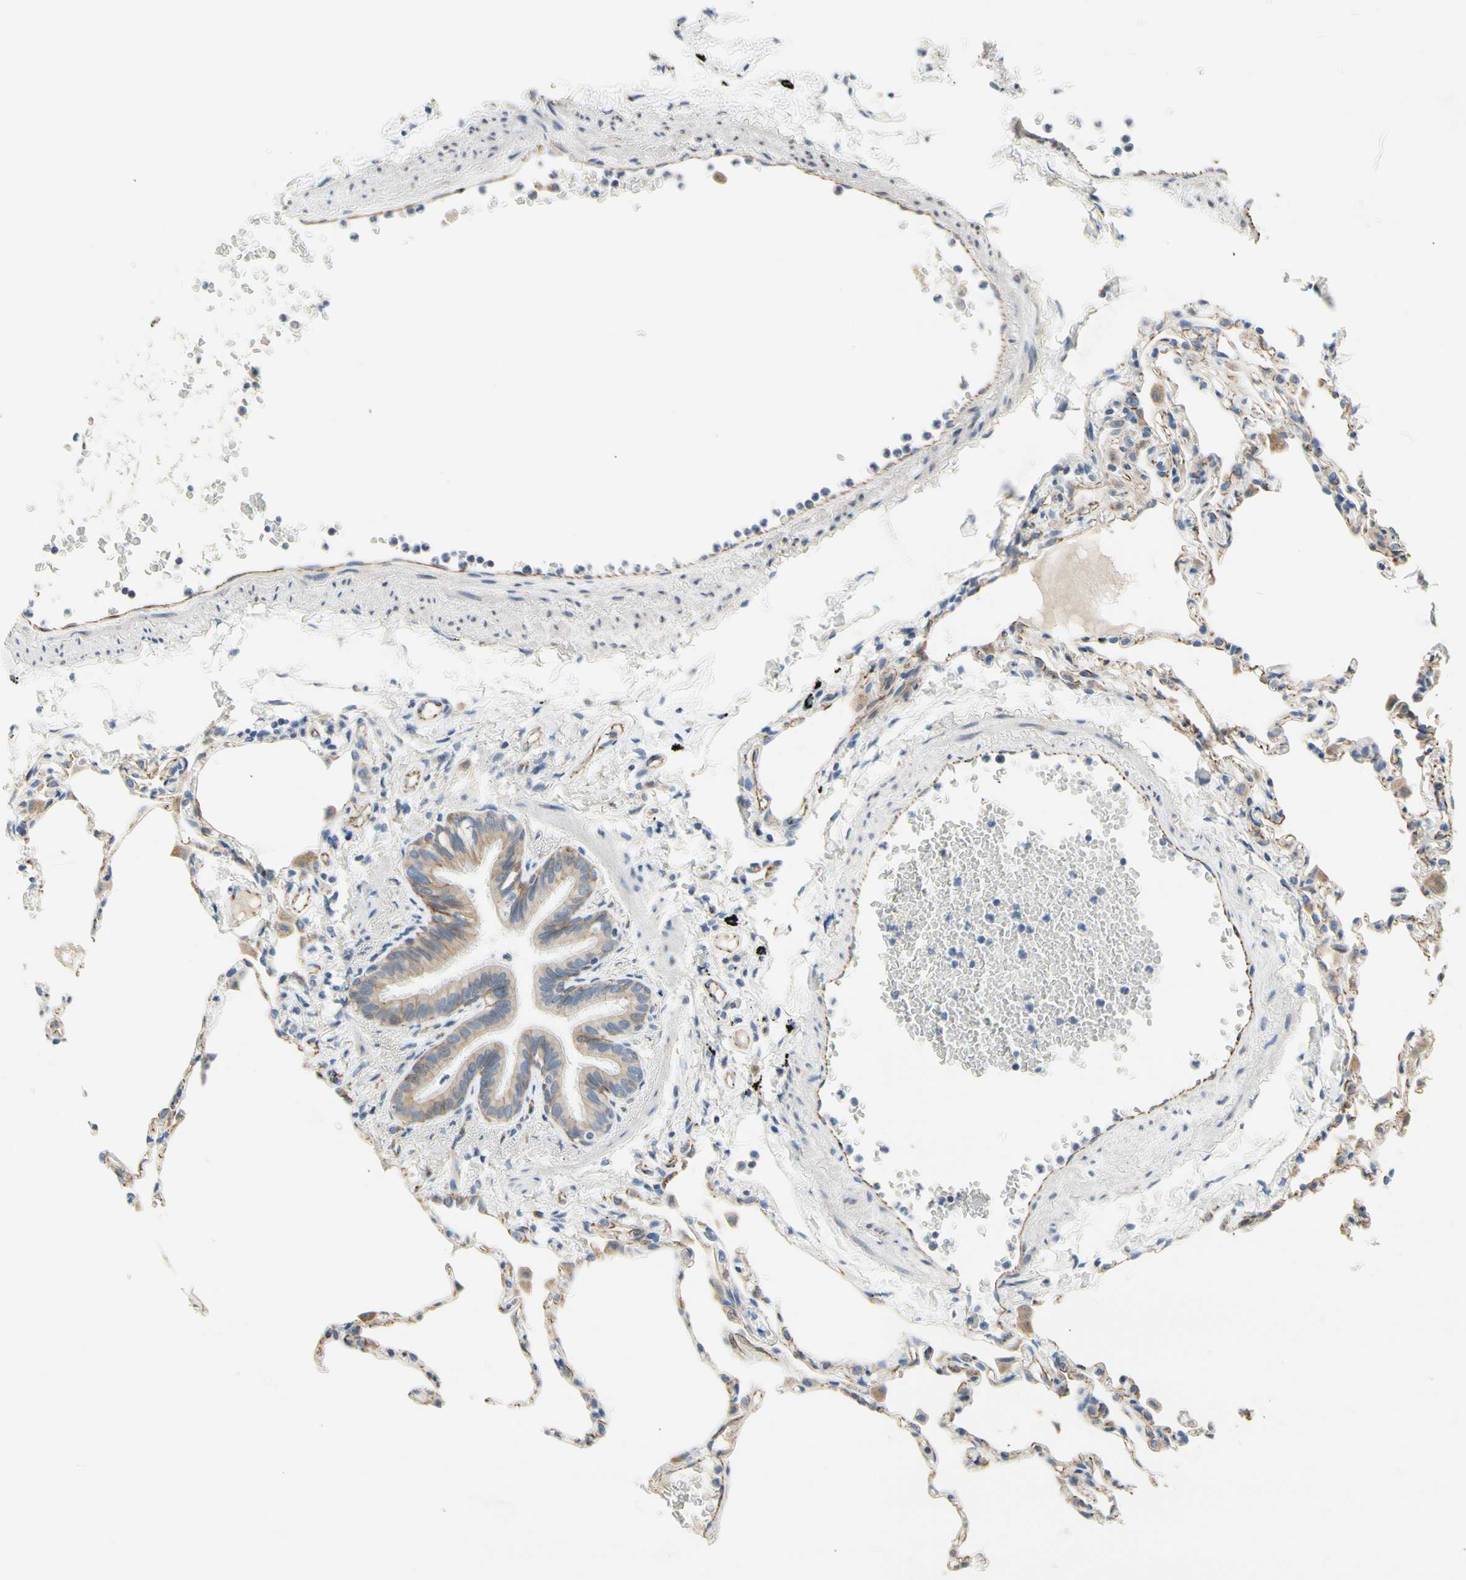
{"staining": {"intensity": "weak", "quantity": ">75%", "location": "cytoplasmic/membranous"}, "tissue": "lung", "cell_type": "Alveolar cells", "image_type": "normal", "snomed": [{"axis": "morphology", "description": "Normal tissue, NOS"}, {"axis": "topography", "description": "Lung"}], "caption": "High-power microscopy captured an immunohistochemistry (IHC) photomicrograph of benign lung, revealing weak cytoplasmic/membranous staining in approximately >75% of alveolar cells. (brown staining indicates protein expression, while blue staining denotes nuclei).", "gene": "LGR6", "patient": {"sex": "female", "age": 49}}